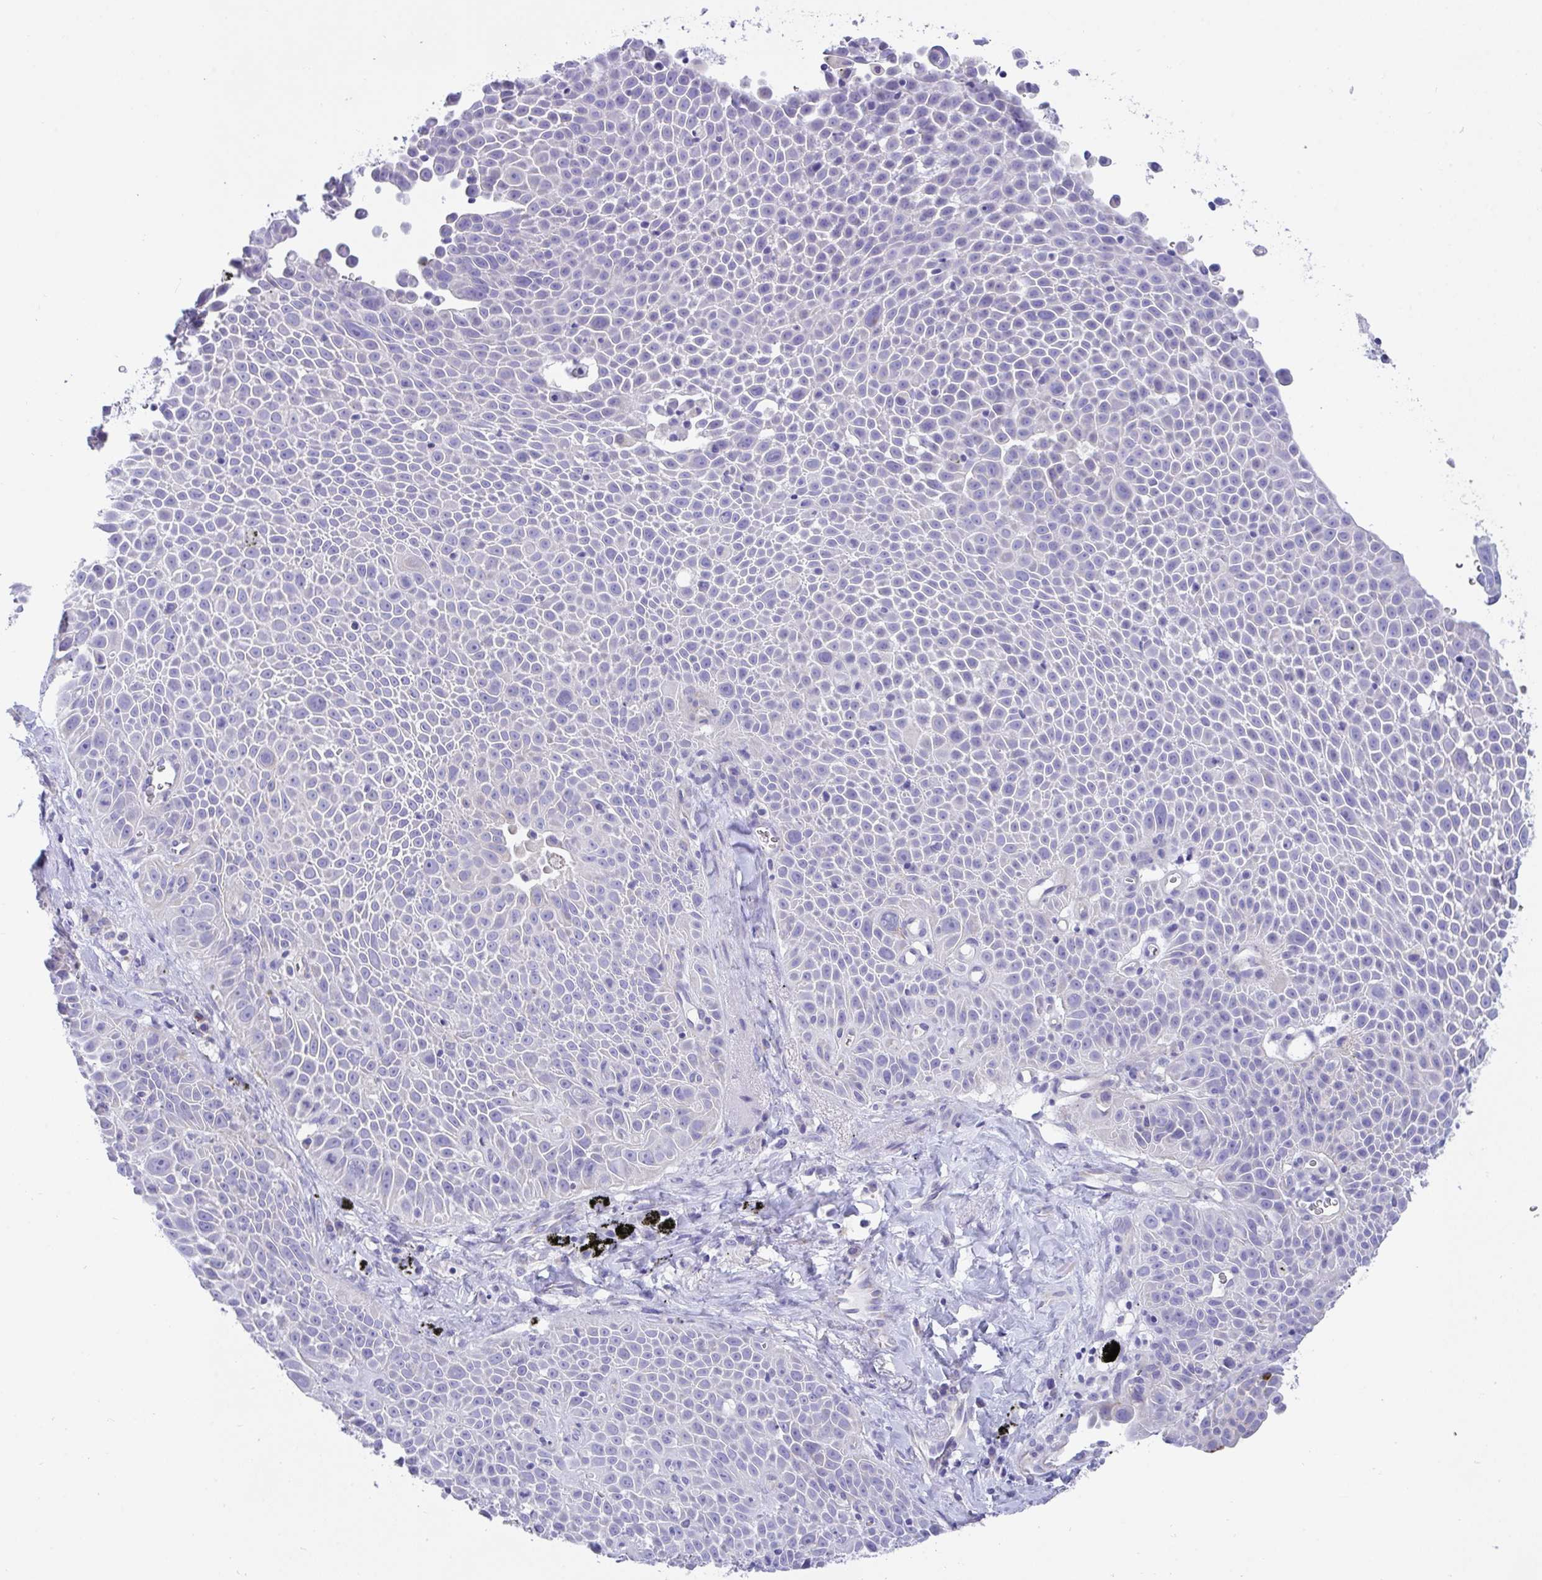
{"staining": {"intensity": "negative", "quantity": "none", "location": "none"}, "tissue": "lung cancer", "cell_type": "Tumor cells", "image_type": "cancer", "snomed": [{"axis": "morphology", "description": "Squamous cell carcinoma, NOS"}, {"axis": "morphology", "description": "Squamous cell carcinoma, metastatic, NOS"}, {"axis": "topography", "description": "Lymph node"}, {"axis": "topography", "description": "Lung"}], "caption": "Lung cancer (squamous cell carcinoma) was stained to show a protein in brown. There is no significant staining in tumor cells.", "gene": "TMEM106B", "patient": {"sex": "female", "age": 62}}